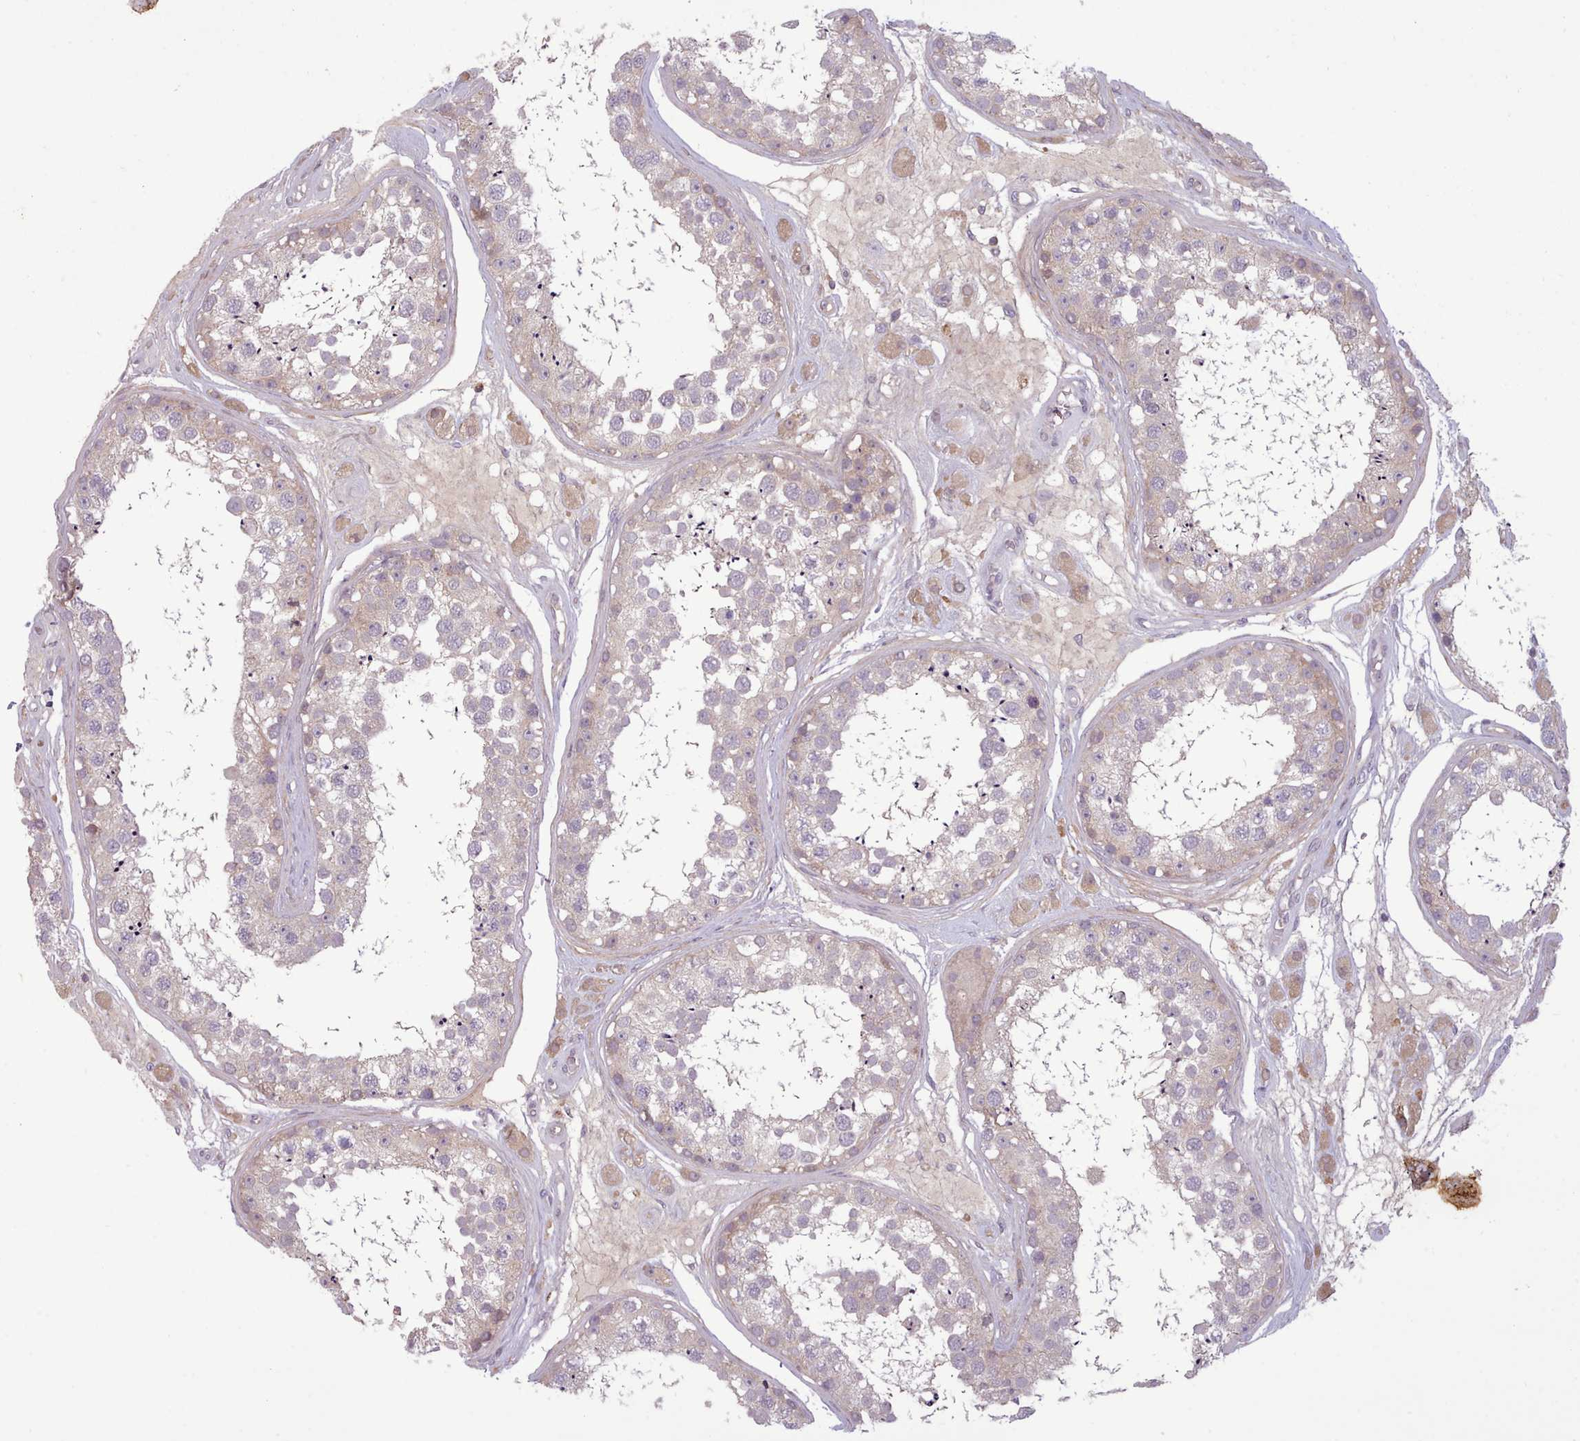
{"staining": {"intensity": "weak", "quantity": "<25%", "location": "cytoplasmic/membranous"}, "tissue": "testis", "cell_type": "Cells in seminiferous ducts", "image_type": "normal", "snomed": [{"axis": "morphology", "description": "Normal tissue, NOS"}, {"axis": "topography", "description": "Testis"}], "caption": "Cells in seminiferous ducts show no significant protein staining in benign testis. The staining was performed using DAB (3,3'-diaminobenzidine) to visualize the protein expression in brown, while the nuclei were stained in blue with hematoxylin (Magnification: 20x).", "gene": "NMRK1", "patient": {"sex": "male", "age": 25}}